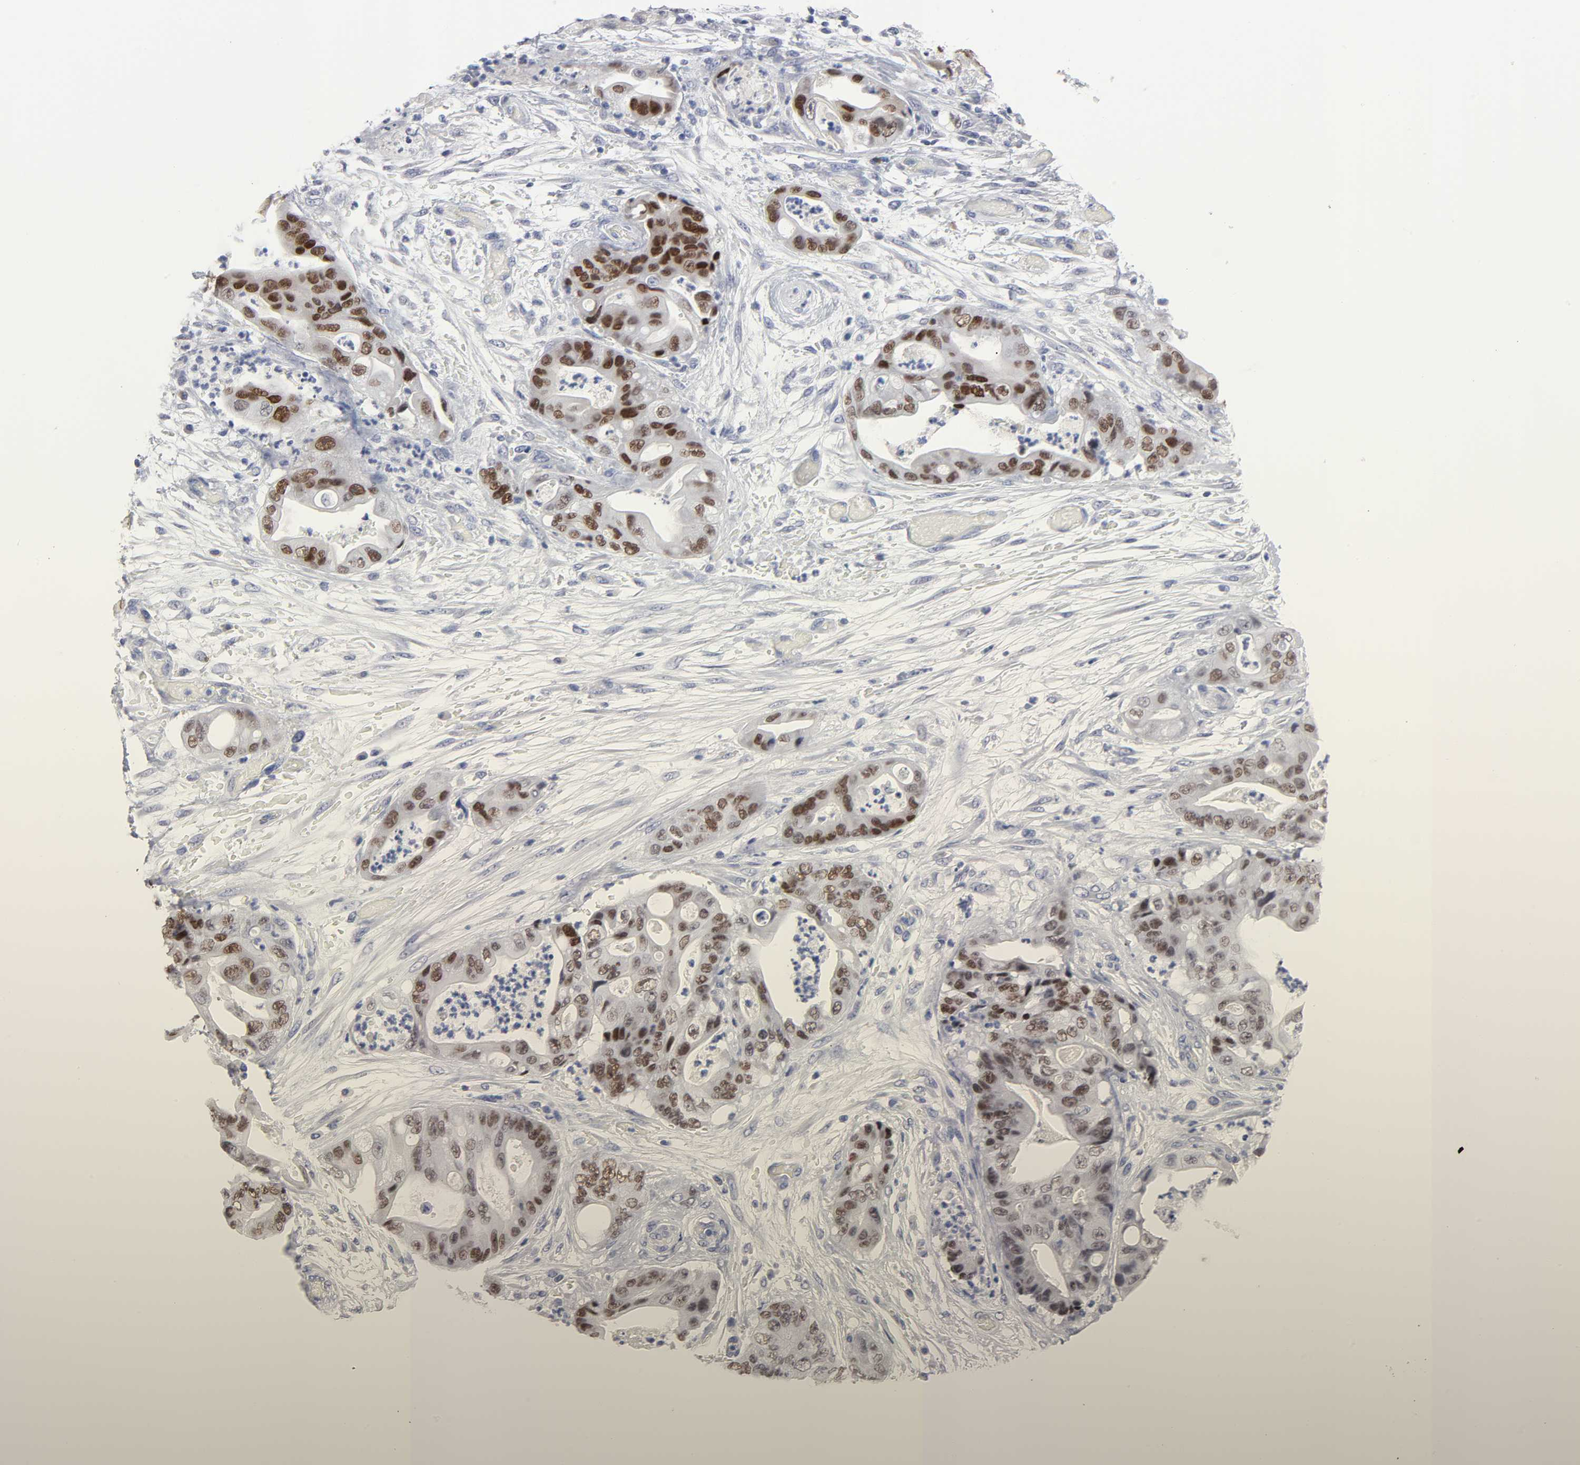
{"staining": {"intensity": "strong", "quantity": ">75%", "location": "nuclear"}, "tissue": "stomach cancer", "cell_type": "Tumor cells", "image_type": "cancer", "snomed": [{"axis": "morphology", "description": "Adenocarcinoma, NOS"}, {"axis": "topography", "description": "Stomach"}], "caption": "A brown stain highlights strong nuclear staining of a protein in human stomach adenocarcinoma tumor cells.", "gene": "HNF4A", "patient": {"sex": "female", "age": 73}}